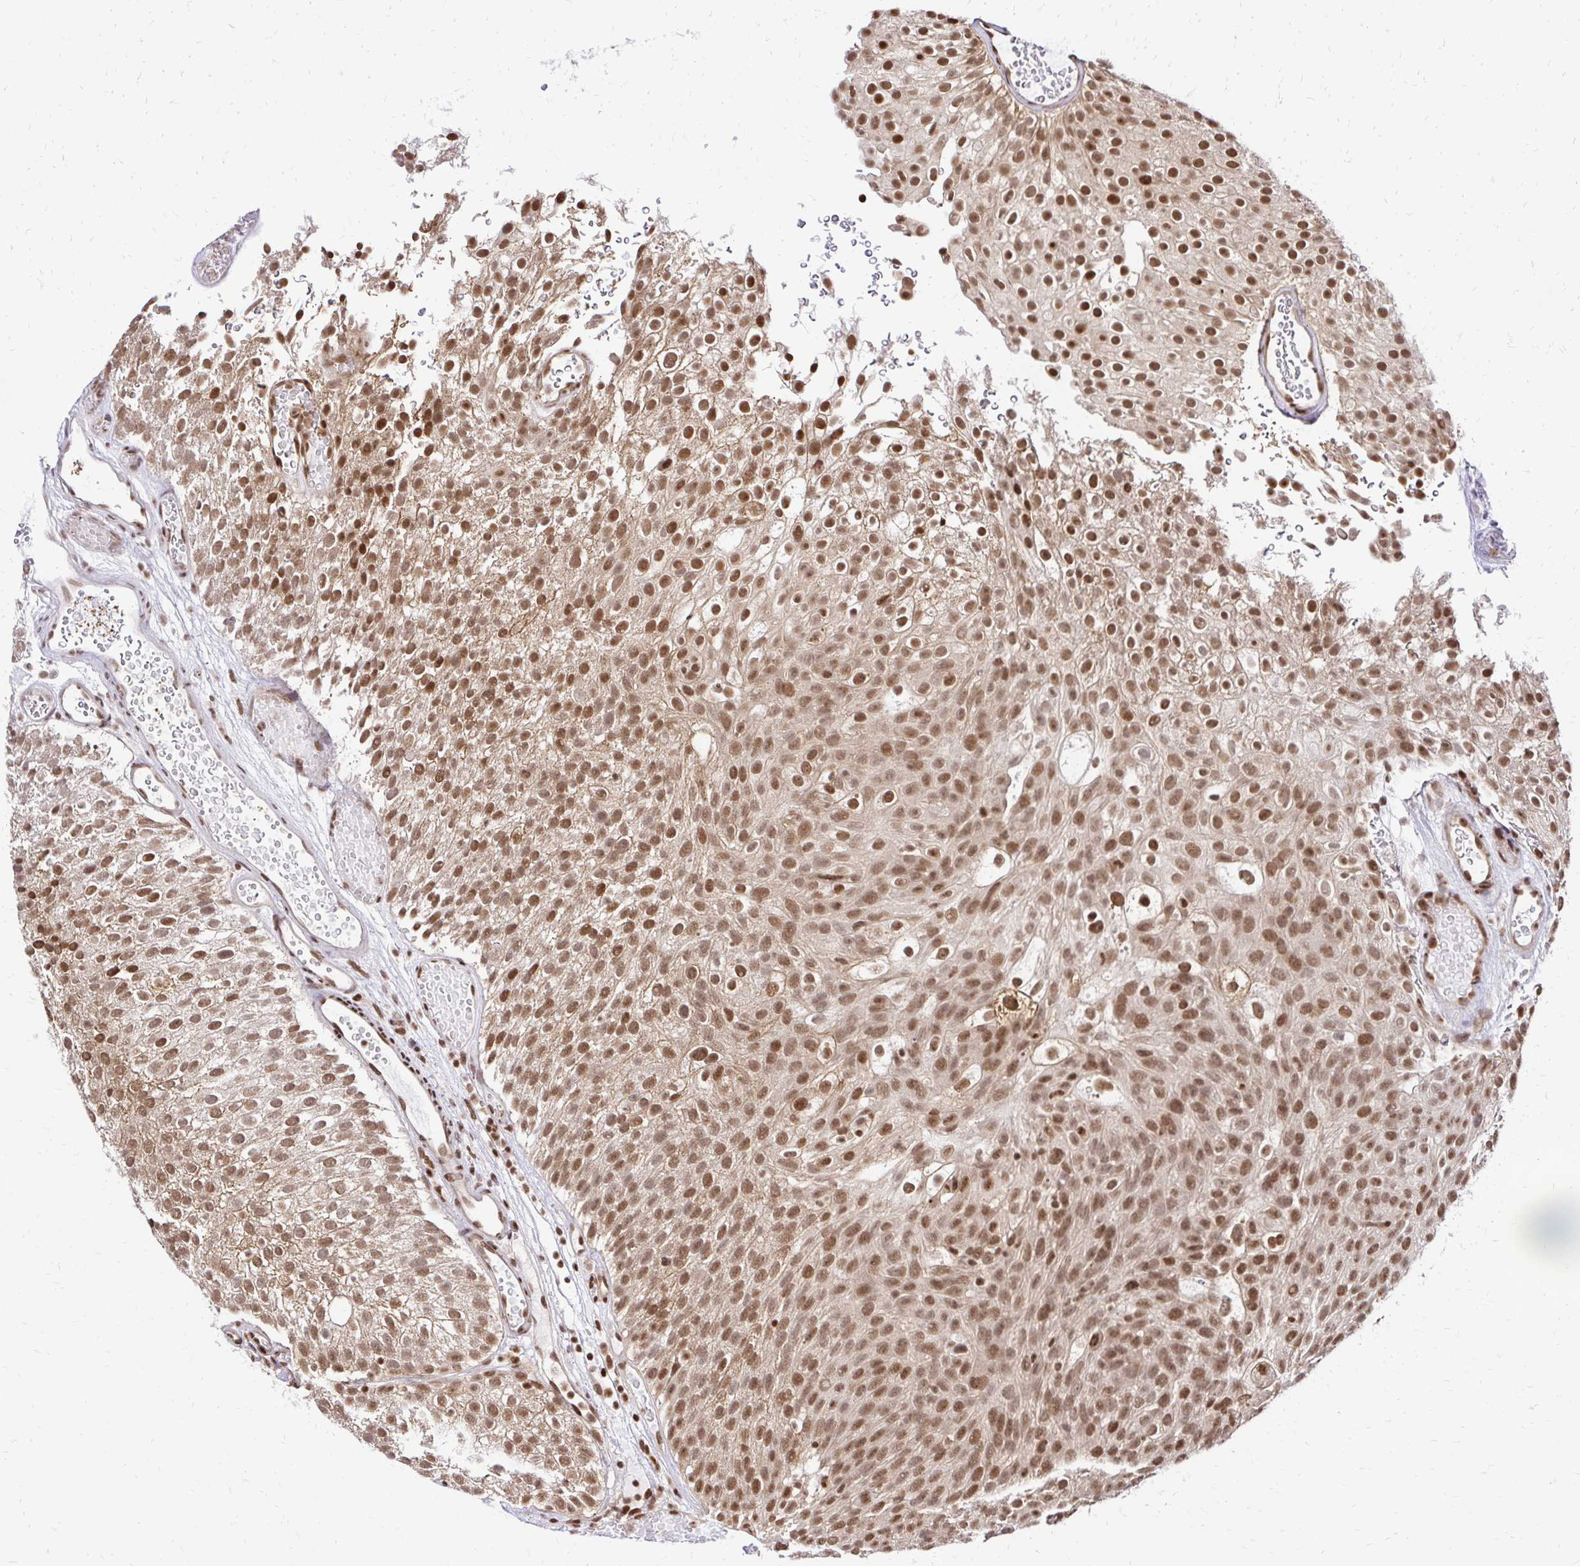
{"staining": {"intensity": "moderate", "quantity": ">75%", "location": "nuclear"}, "tissue": "urothelial cancer", "cell_type": "Tumor cells", "image_type": "cancer", "snomed": [{"axis": "morphology", "description": "Urothelial carcinoma, Low grade"}, {"axis": "topography", "description": "Urinary bladder"}], "caption": "Protein expression analysis of human urothelial cancer reveals moderate nuclear positivity in about >75% of tumor cells.", "gene": "GLYR1", "patient": {"sex": "male", "age": 78}}